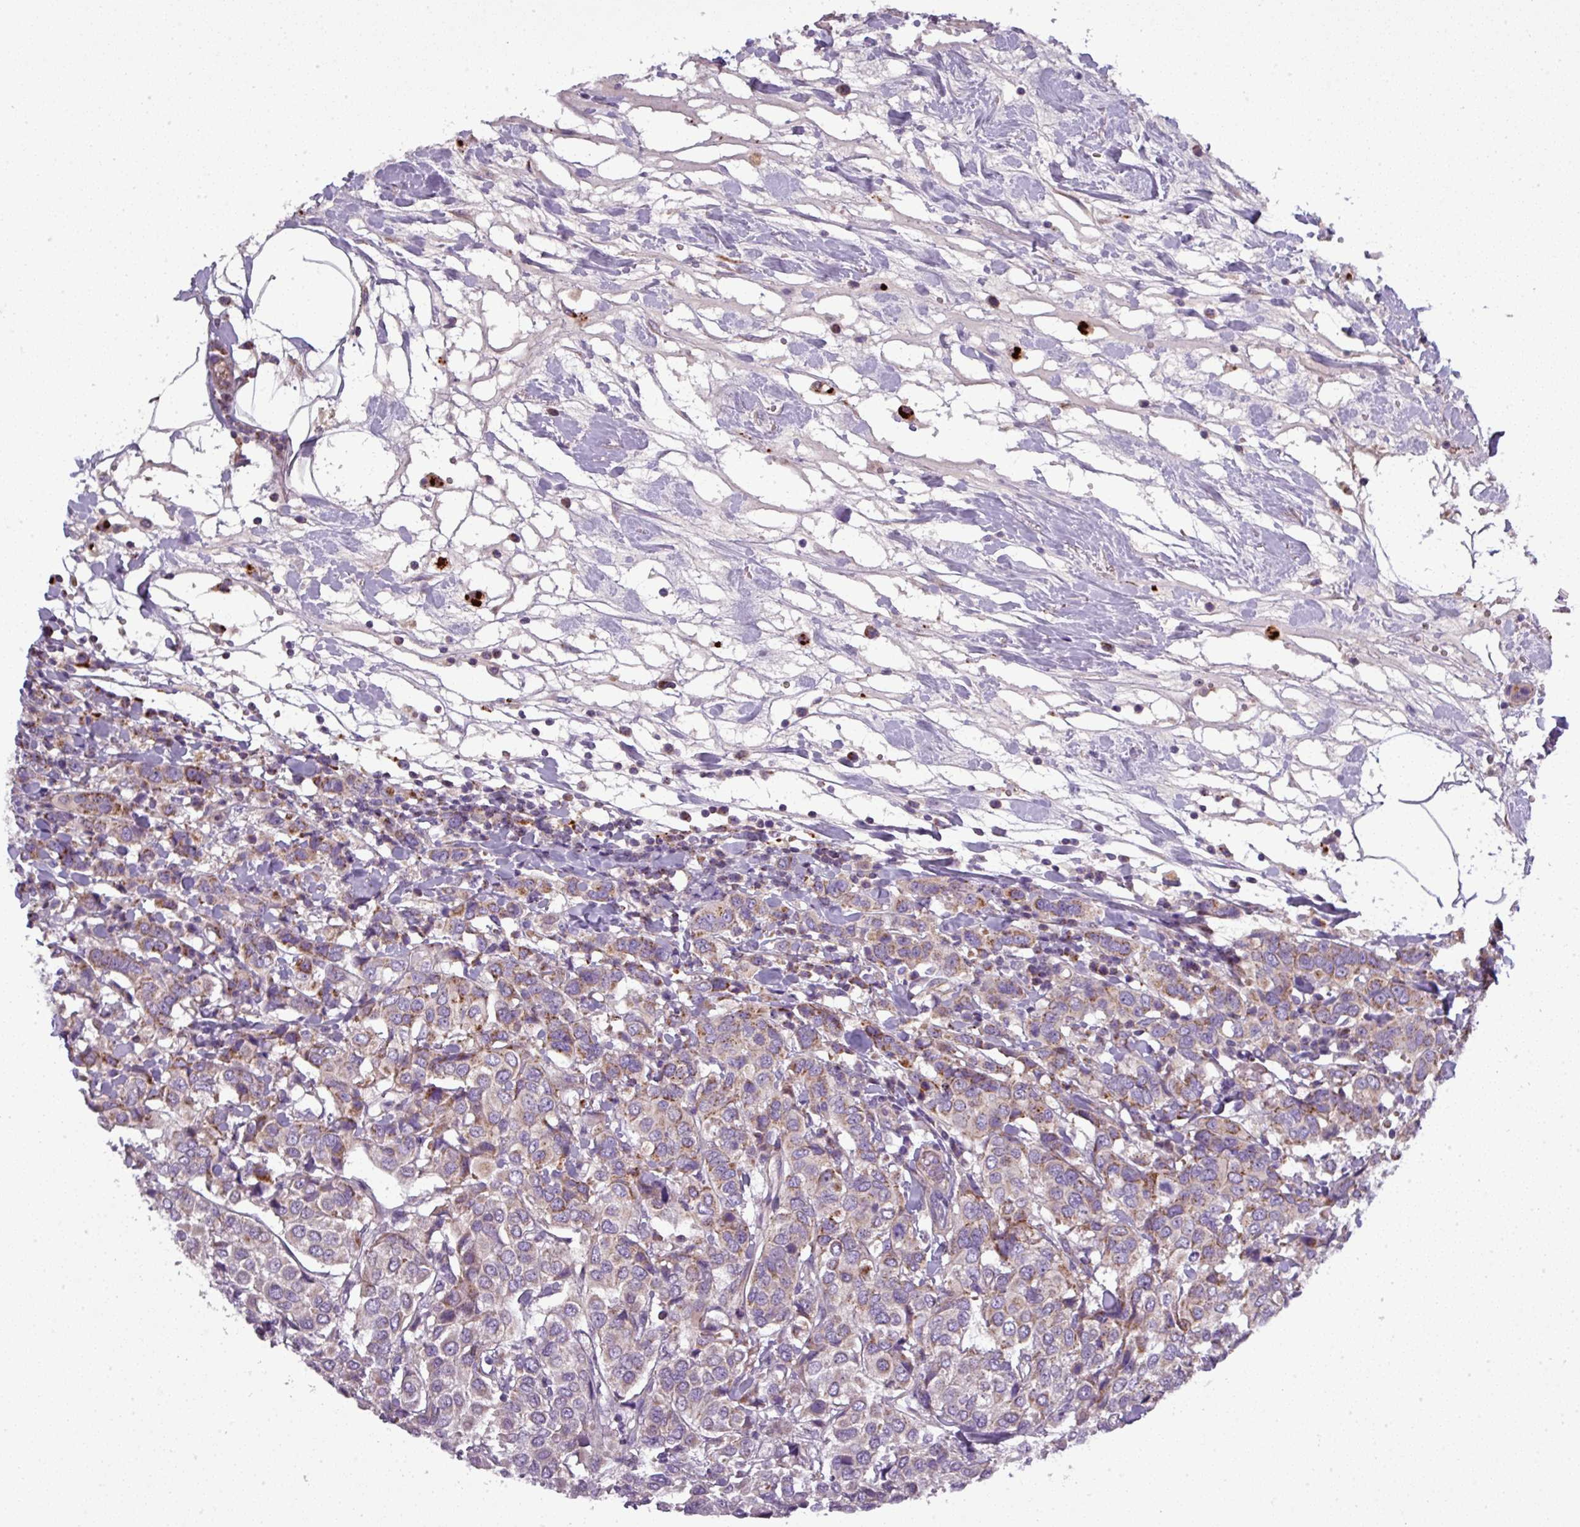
{"staining": {"intensity": "weak", "quantity": "25%-75%", "location": "cytoplasmic/membranous"}, "tissue": "breast cancer", "cell_type": "Tumor cells", "image_type": "cancer", "snomed": [{"axis": "morphology", "description": "Duct carcinoma"}, {"axis": "topography", "description": "Breast"}], "caption": "Brown immunohistochemical staining in breast infiltrating ductal carcinoma shows weak cytoplasmic/membranous staining in approximately 25%-75% of tumor cells.", "gene": "PNMA6A", "patient": {"sex": "female", "age": 55}}